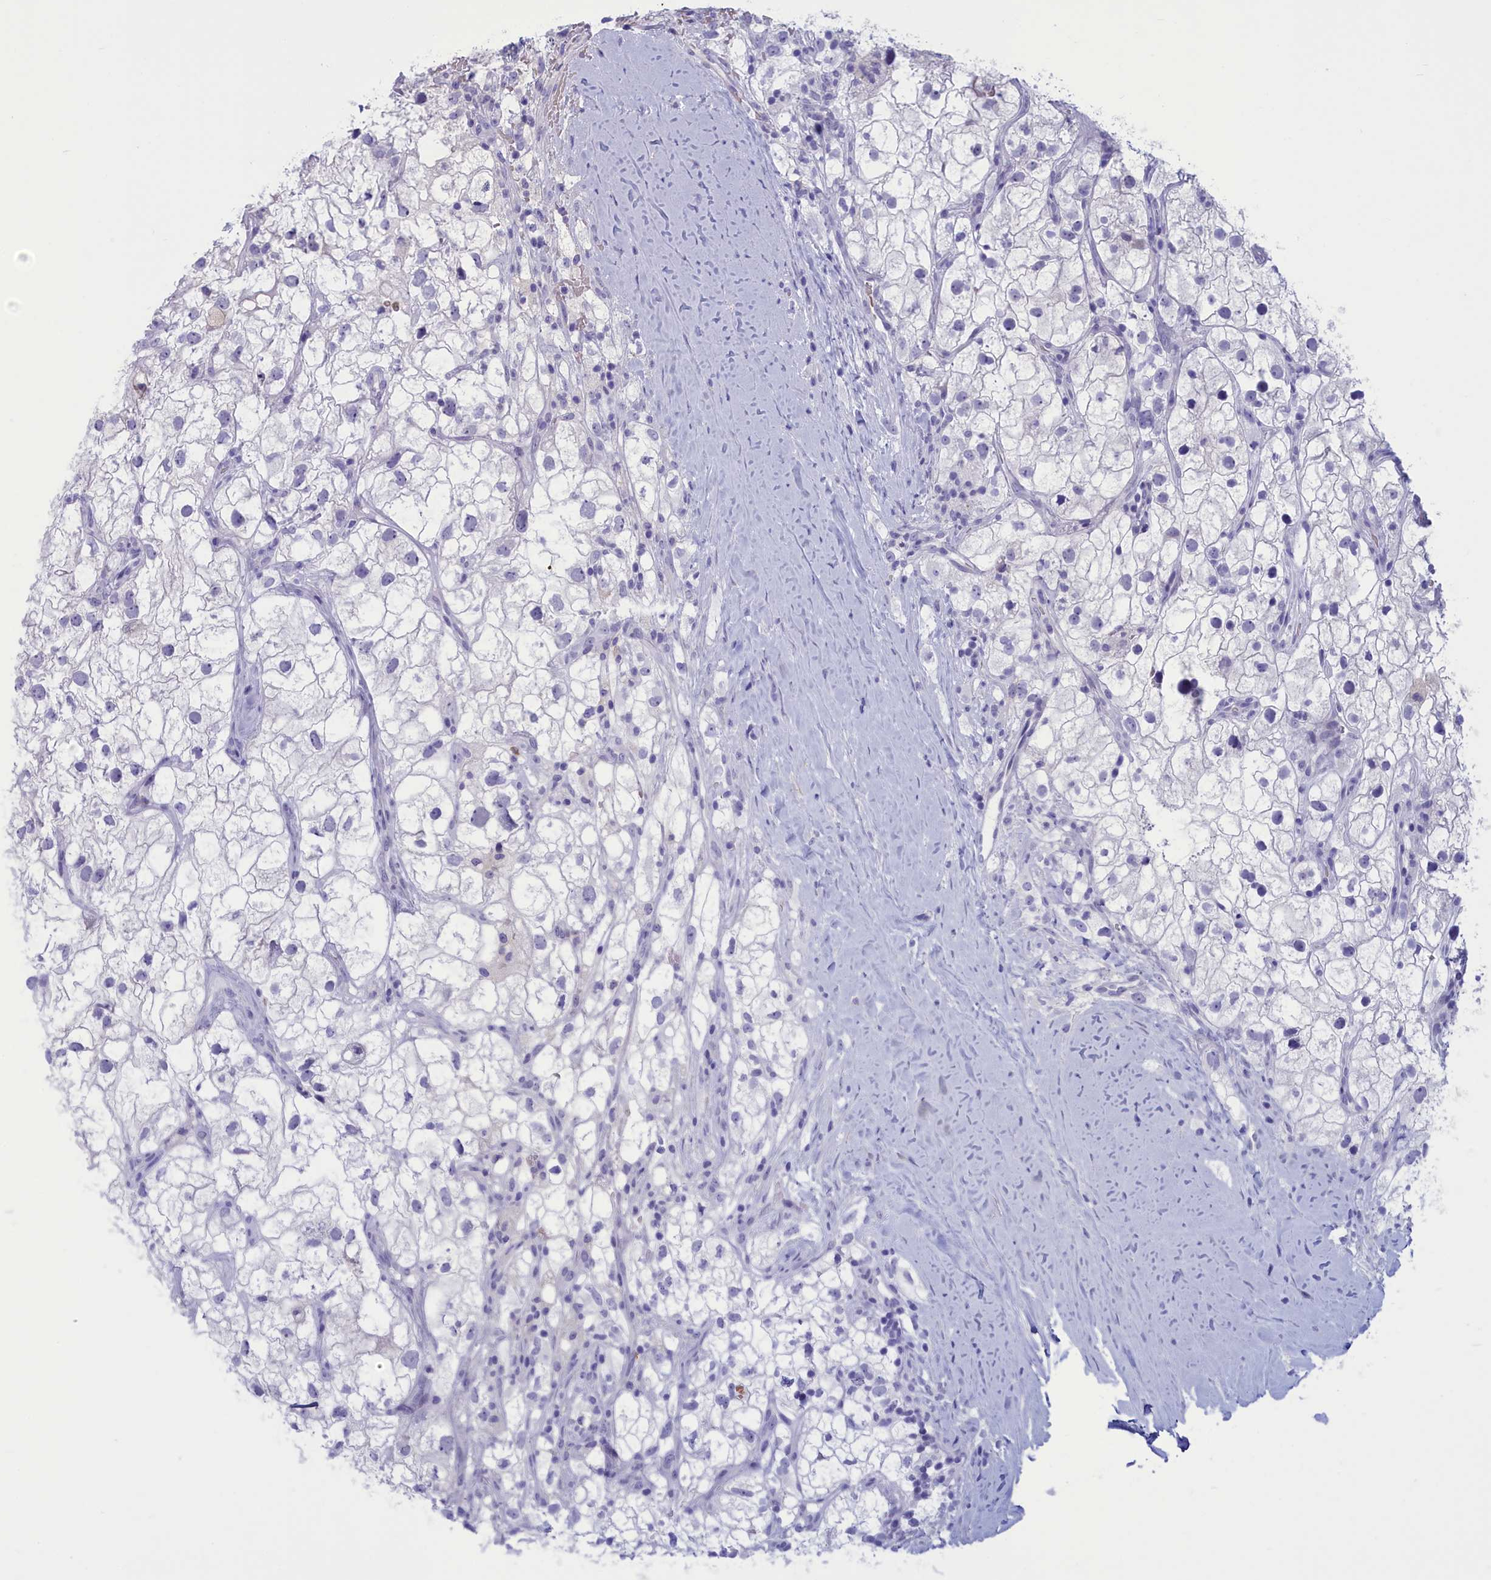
{"staining": {"intensity": "negative", "quantity": "none", "location": "none"}, "tissue": "renal cancer", "cell_type": "Tumor cells", "image_type": "cancer", "snomed": [{"axis": "morphology", "description": "Adenocarcinoma, NOS"}, {"axis": "topography", "description": "Kidney"}], "caption": "IHC image of neoplastic tissue: renal adenocarcinoma stained with DAB exhibits no significant protein positivity in tumor cells.", "gene": "GAPDHS", "patient": {"sex": "male", "age": 59}}